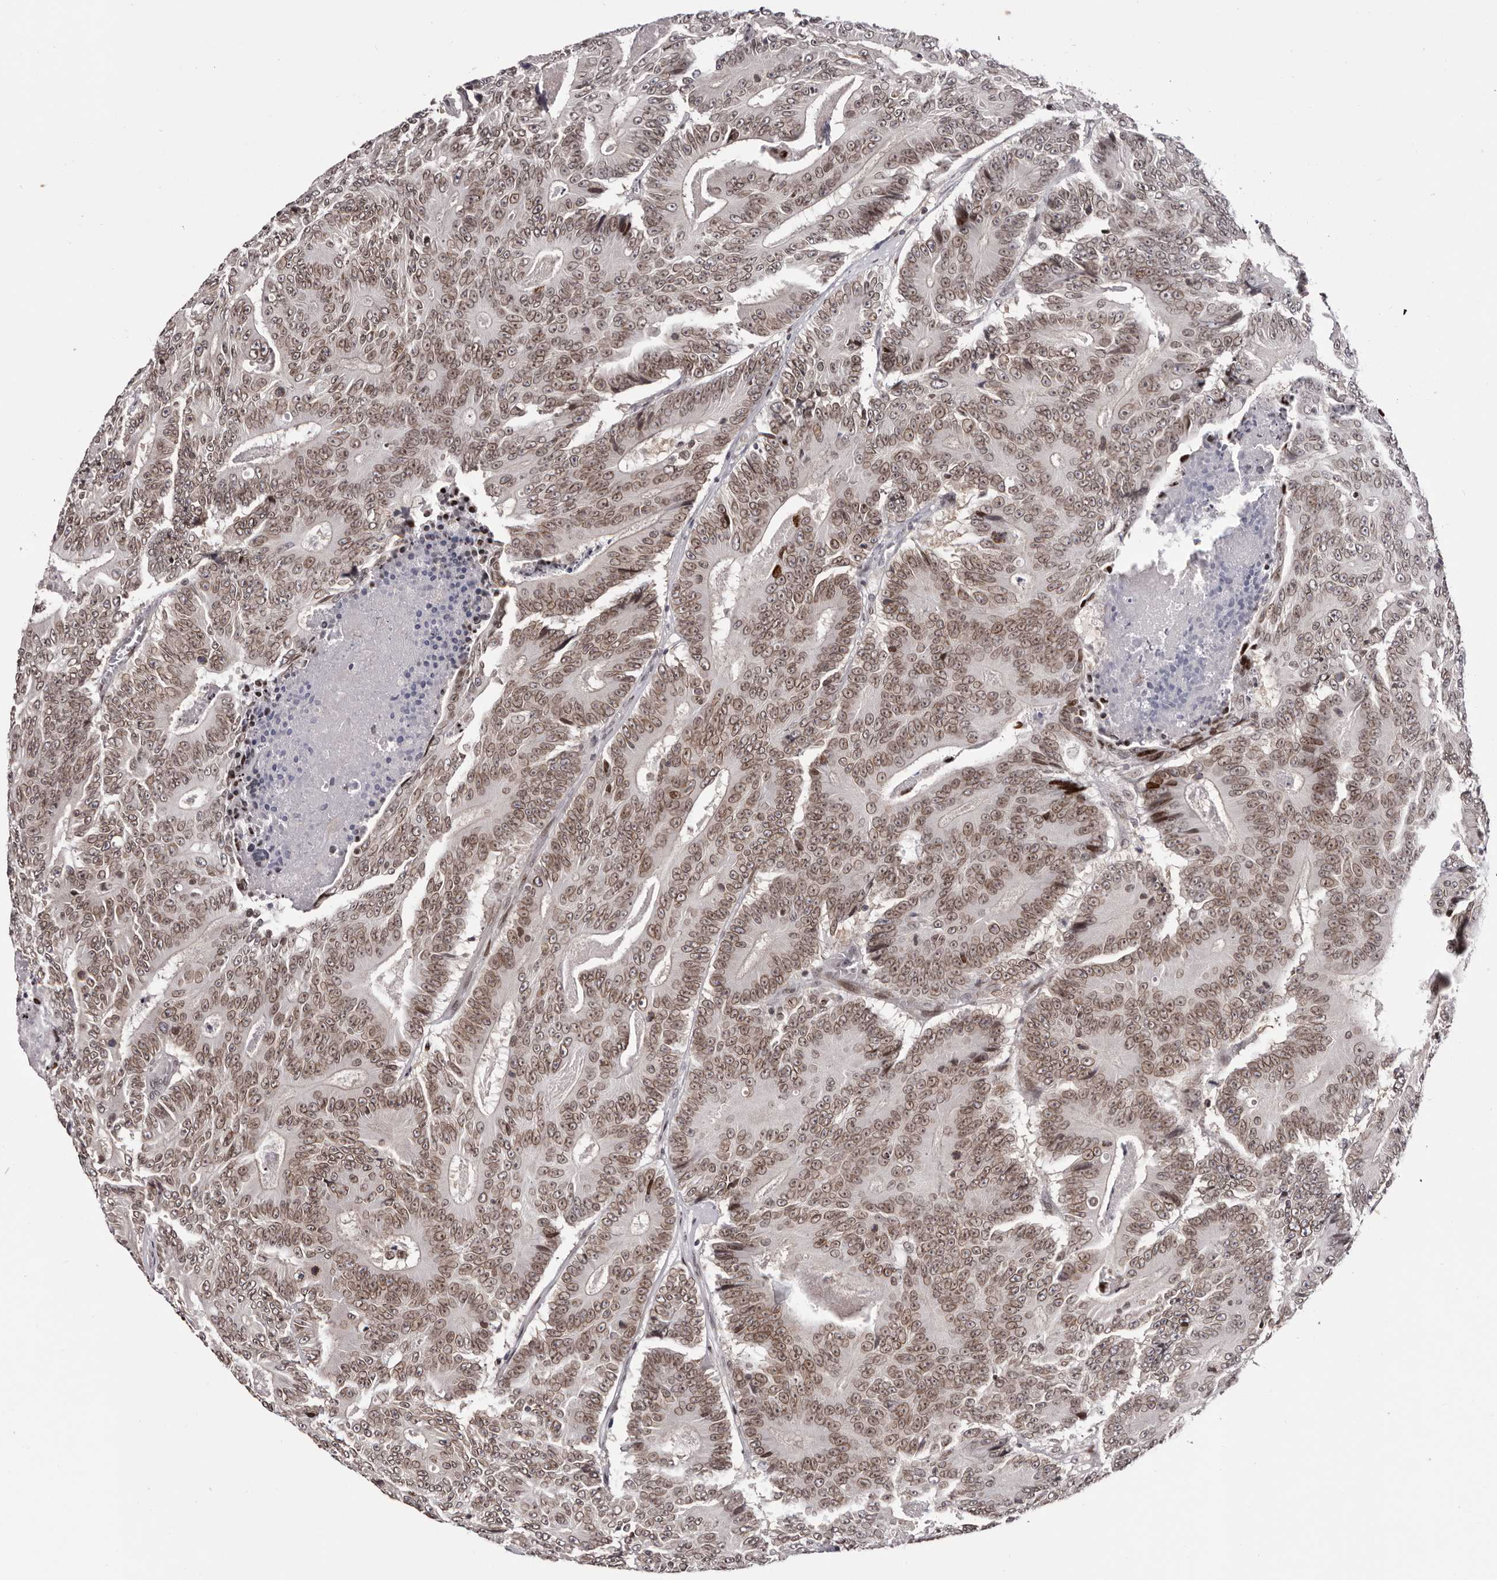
{"staining": {"intensity": "moderate", "quantity": ">75%", "location": "cytoplasmic/membranous,nuclear"}, "tissue": "colorectal cancer", "cell_type": "Tumor cells", "image_type": "cancer", "snomed": [{"axis": "morphology", "description": "Adenocarcinoma, NOS"}, {"axis": "topography", "description": "Colon"}], "caption": "Colorectal cancer (adenocarcinoma) was stained to show a protein in brown. There is medium levels of moderate cytoplasmic/membranous and nuclear positivity in about >75% of tumor cells. (DAB (3,3'-diaminobenzidine) IHC, brown staining for protein, blue staining for nuclei).", "gene": "NUP153", "patient": {"sex": "male", "age": 83}}